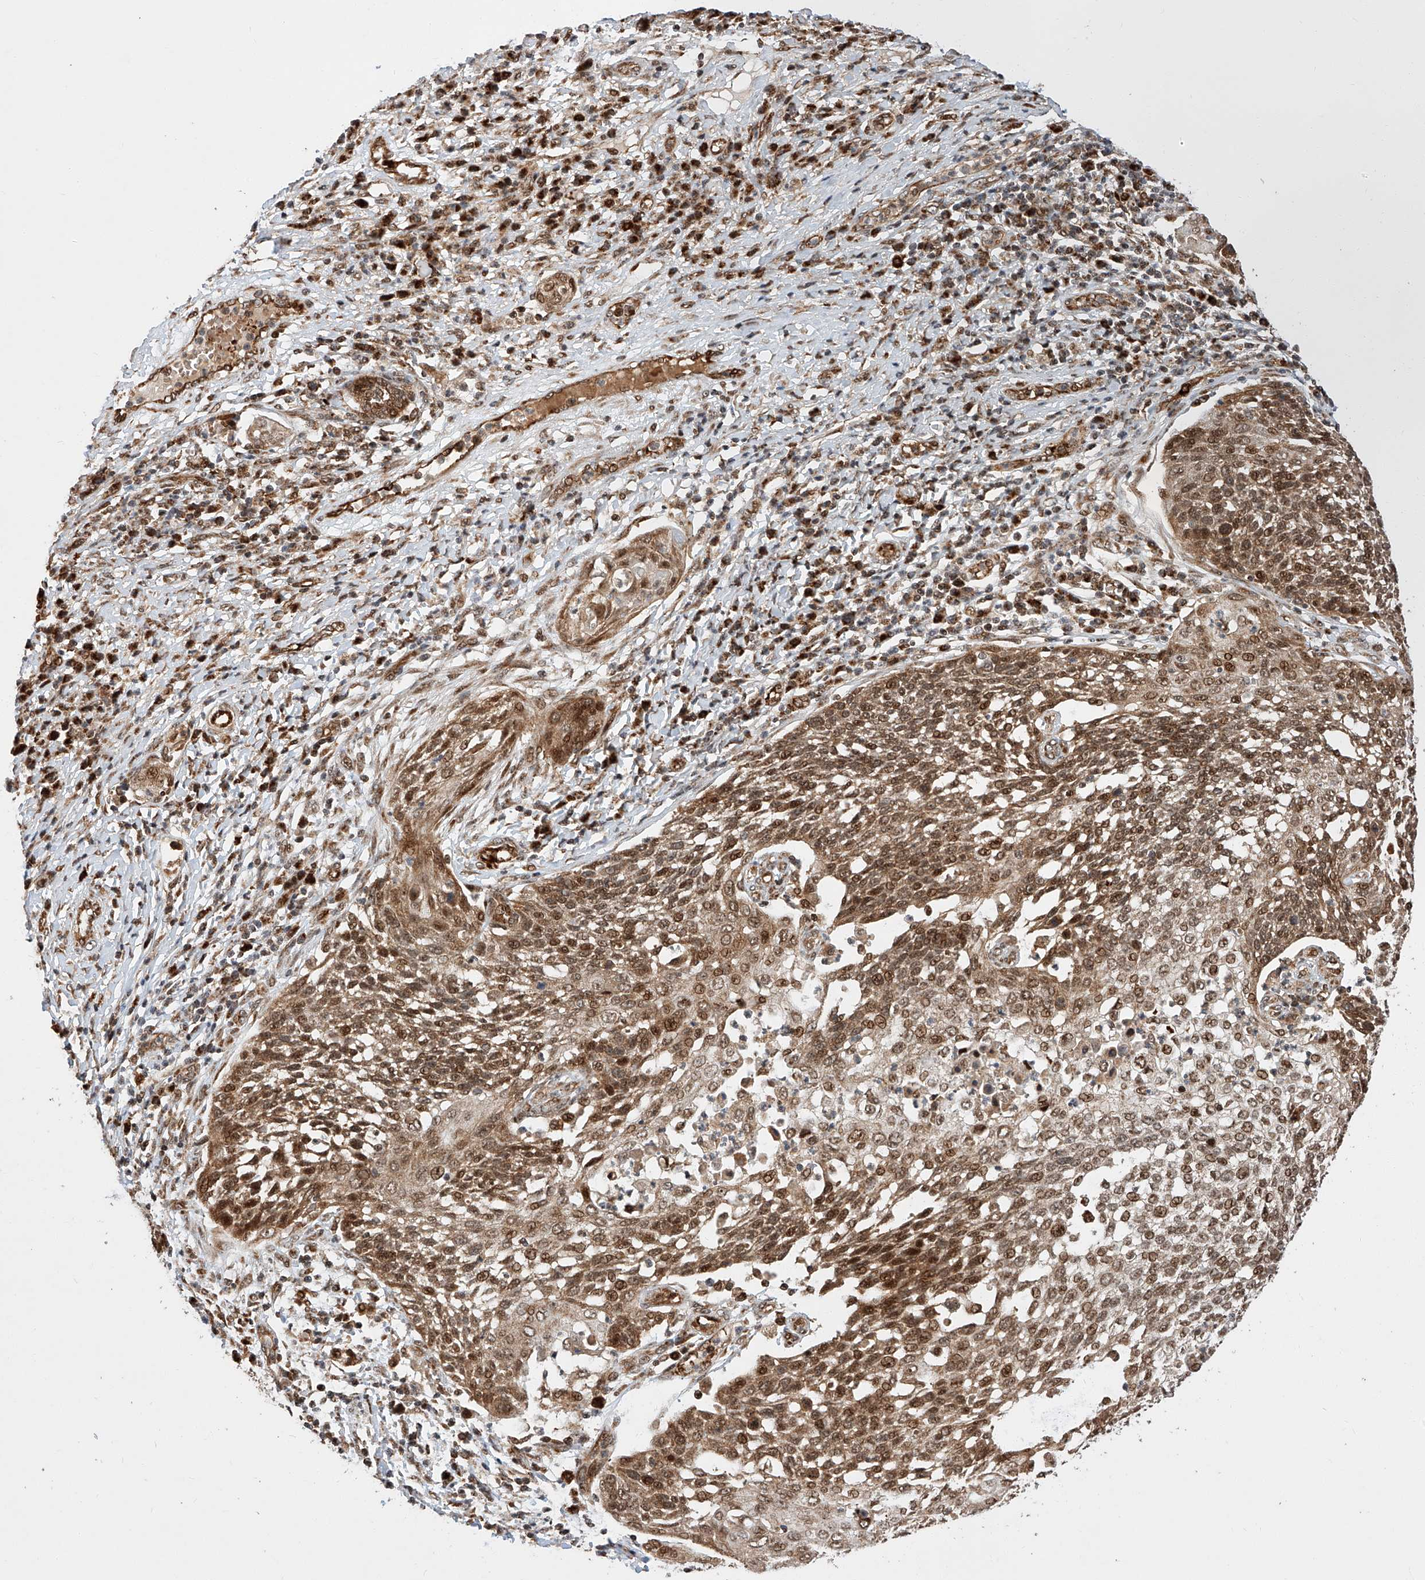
{"staining": {"intensity": "moderate", "quantity": ">75%", "location": "cytoplasmic/membranous,nuclear"}, "tissue": "cervical cancer", "cell_type": "Tumor cells", "image_type": "cancer", "snomed": [{"axis": "morphology", "description": "Squamous cell carcinoma, NOS"}, {"axis": "topography", "description": "Cervix"}], "caption": "A medium amount of moderate cytoplasmic/membranous and nuclear expression is present in about >75% of tumor cells in cervical squamous cell carcinoma tissue.", "gene": "THTPA", "patient": {"sex": "female", "age": 34}}